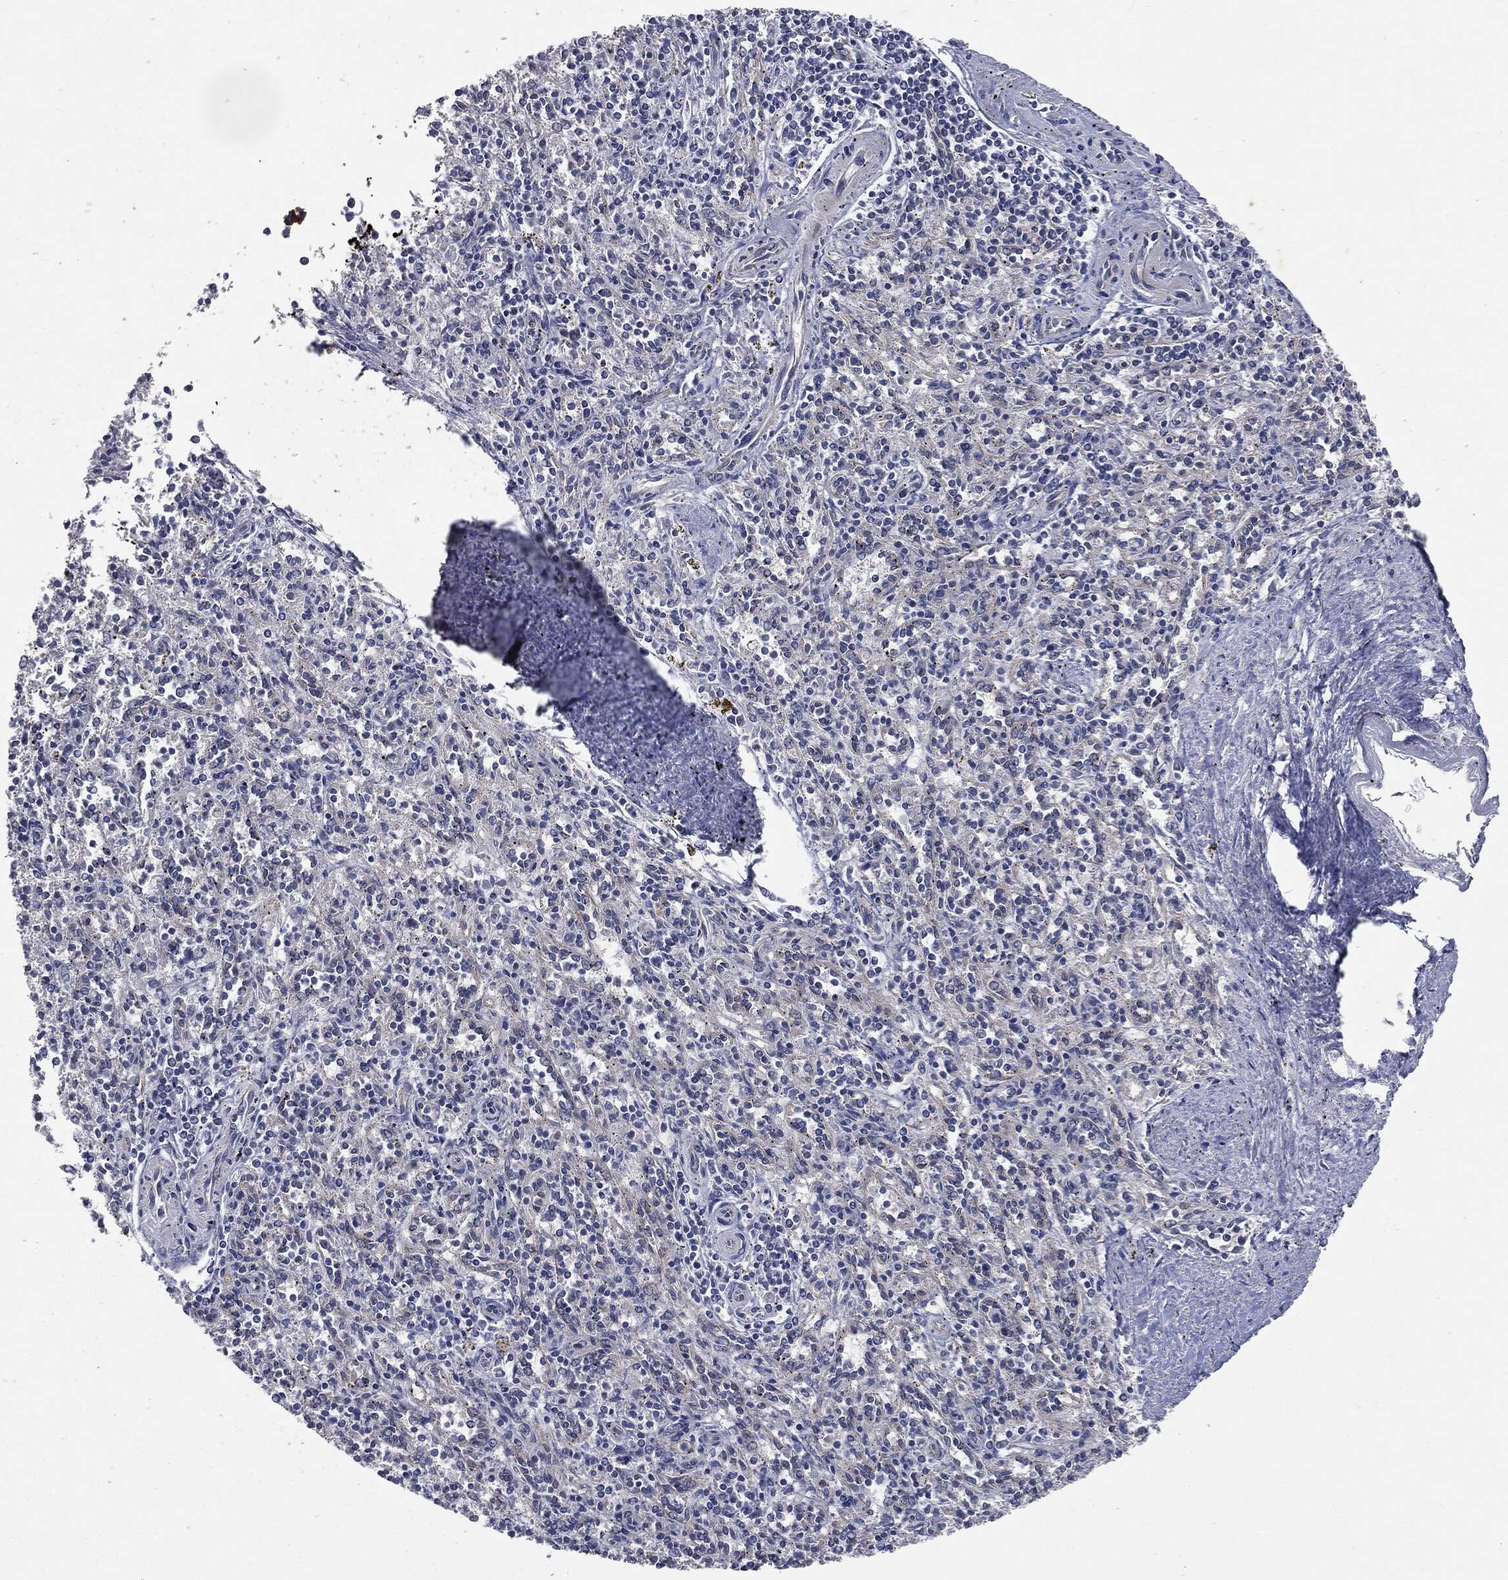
{"staining": {"intensity": "weak", "quantity": "<25%", "location": "cytoplasmic/membranous"}, "tissue": "spleen", "cell_type": "Cells in red pulp", "image_type": "normal", "snomed": [{"axis": "morphology", "description": "Normal tissue, NOS"}, {"axis": "topography", "description": "Spleen"}], "caption": "DAB (3,3'-diaminobenzidine) immunohistochemical staining of benign human spleen exhibits no significant positivity in cells in red pulp.", "gene": "EPS15L1", "patient": {"sex": "male", "age": 69}}